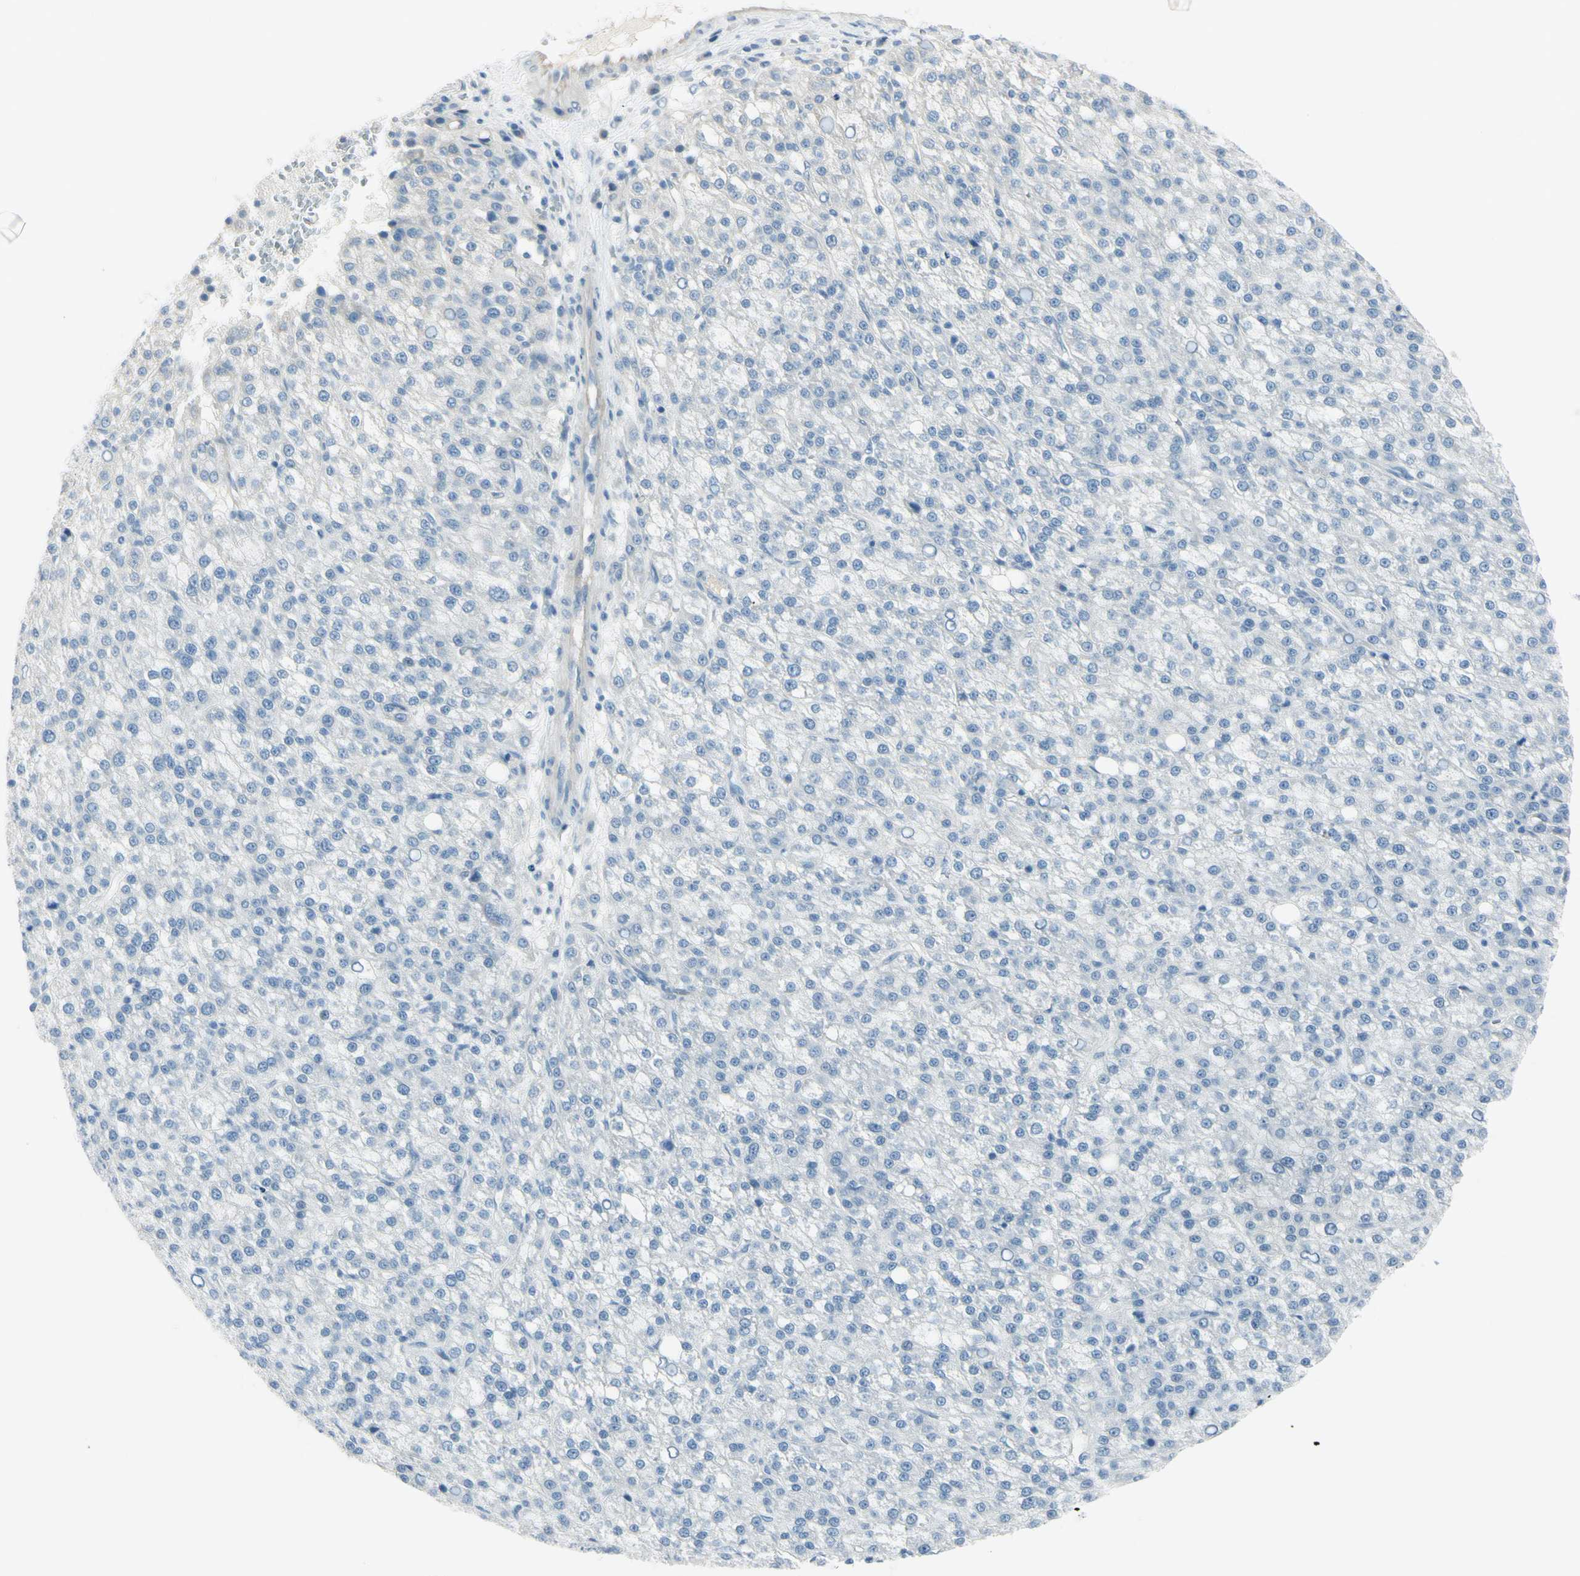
{"staining": {"intensity": "negative", "quantity": "none", "location": "none"}, "tissue": "liver cancer", "cell_type": "Tumor cells", "image_type": "cancer", "snomed": [{"axis": "morphology", "description": "Carcinoma, Hepatocellular, NOS"}, {"axis": "topography", "description": "Liver"}], "caption": "A histopathology image of liver cancer stained for a protein exhibits no brown staining in tumor cells.", "gene": "ASB9", "patient": {"sex": "female", "age": 58}}